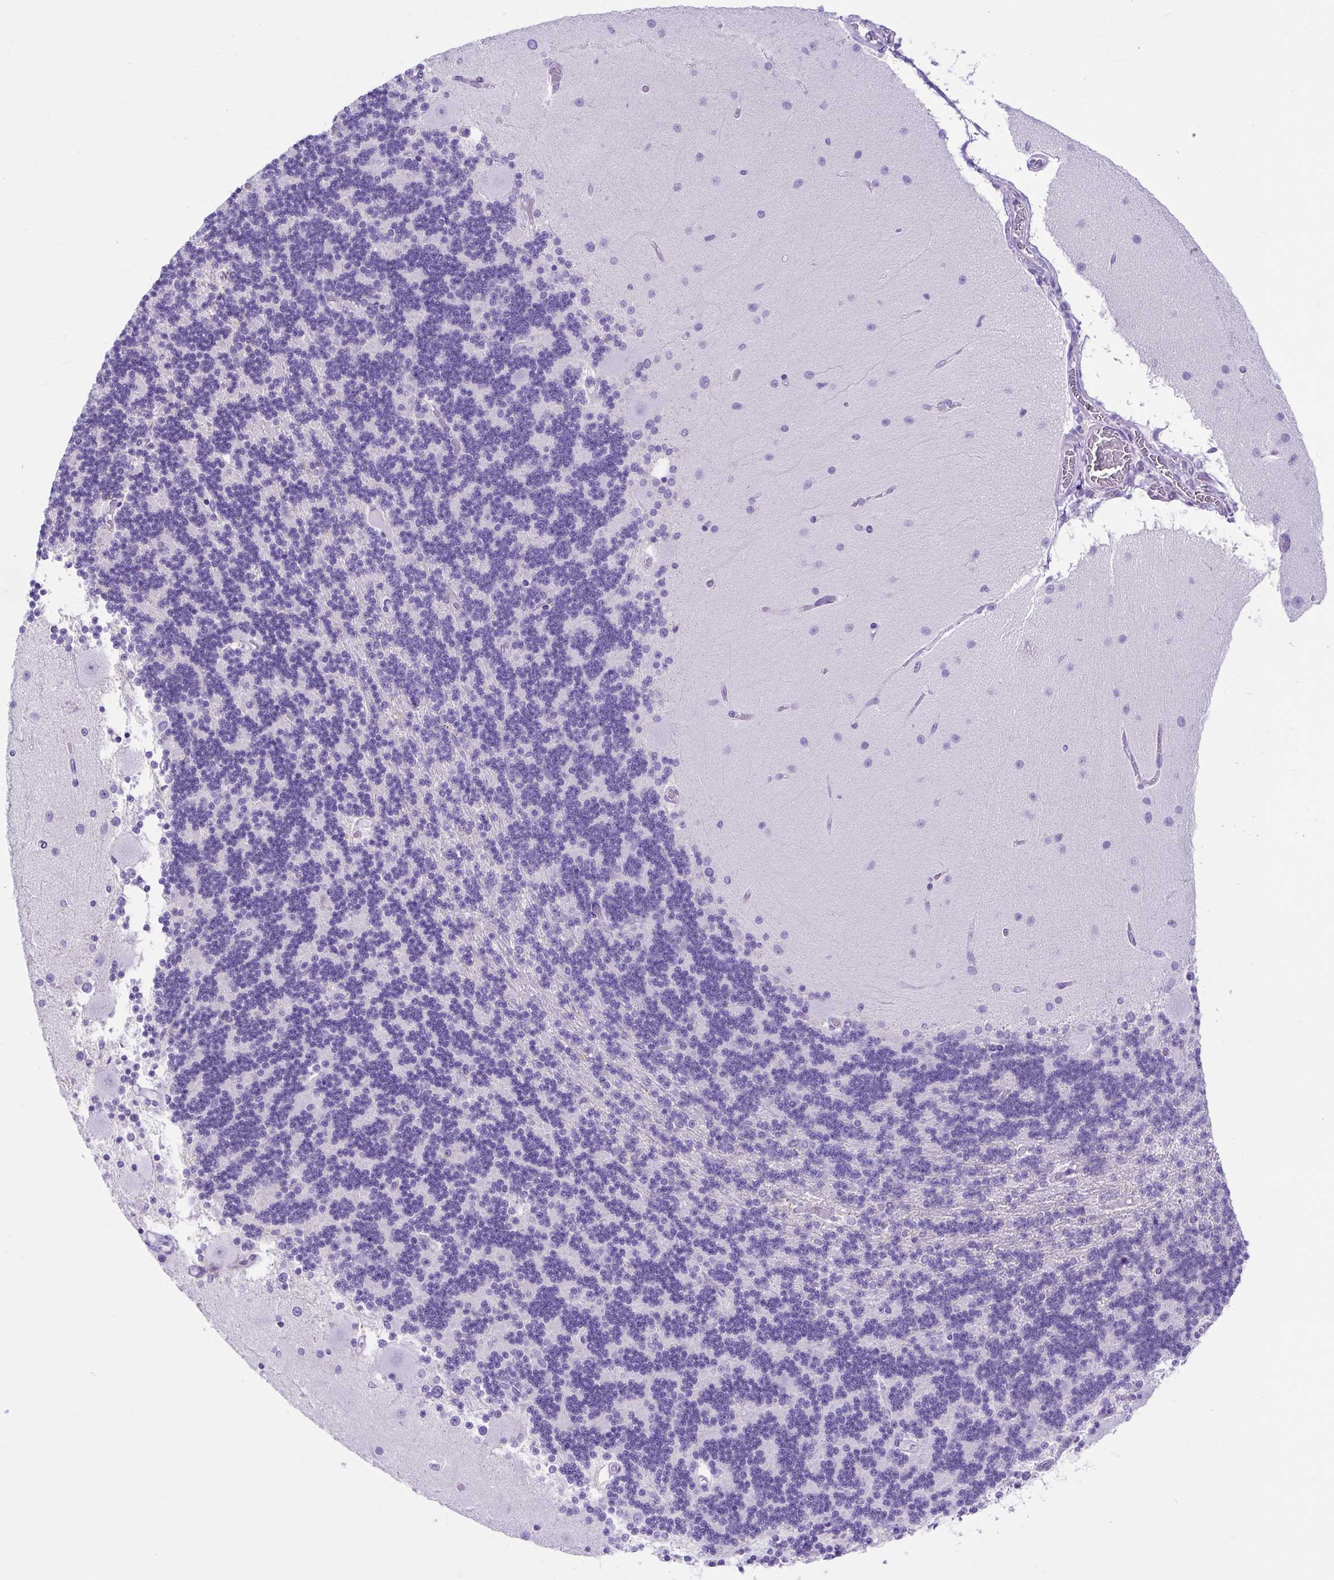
{"staining": {"intensity": "negative", "quantity": "none", "location": "none"}, "tissue": "cerebellum", "cell_type": "Cells in granular layer", "image_type": "normal", "snomed": [{"axis": "morphology", "description": "Normal tissue, NOS"}, {"axis": "topography", "description": "Cerebellum"}], "caption": "DAB (3,3'-diaminobenzidine) immunohistochemical staining of unremarkable cerebellum reveals no significant positivity in cells in granular layer.", "gene": "KRT12", "patient": {"sex": "female", "age": 54}}